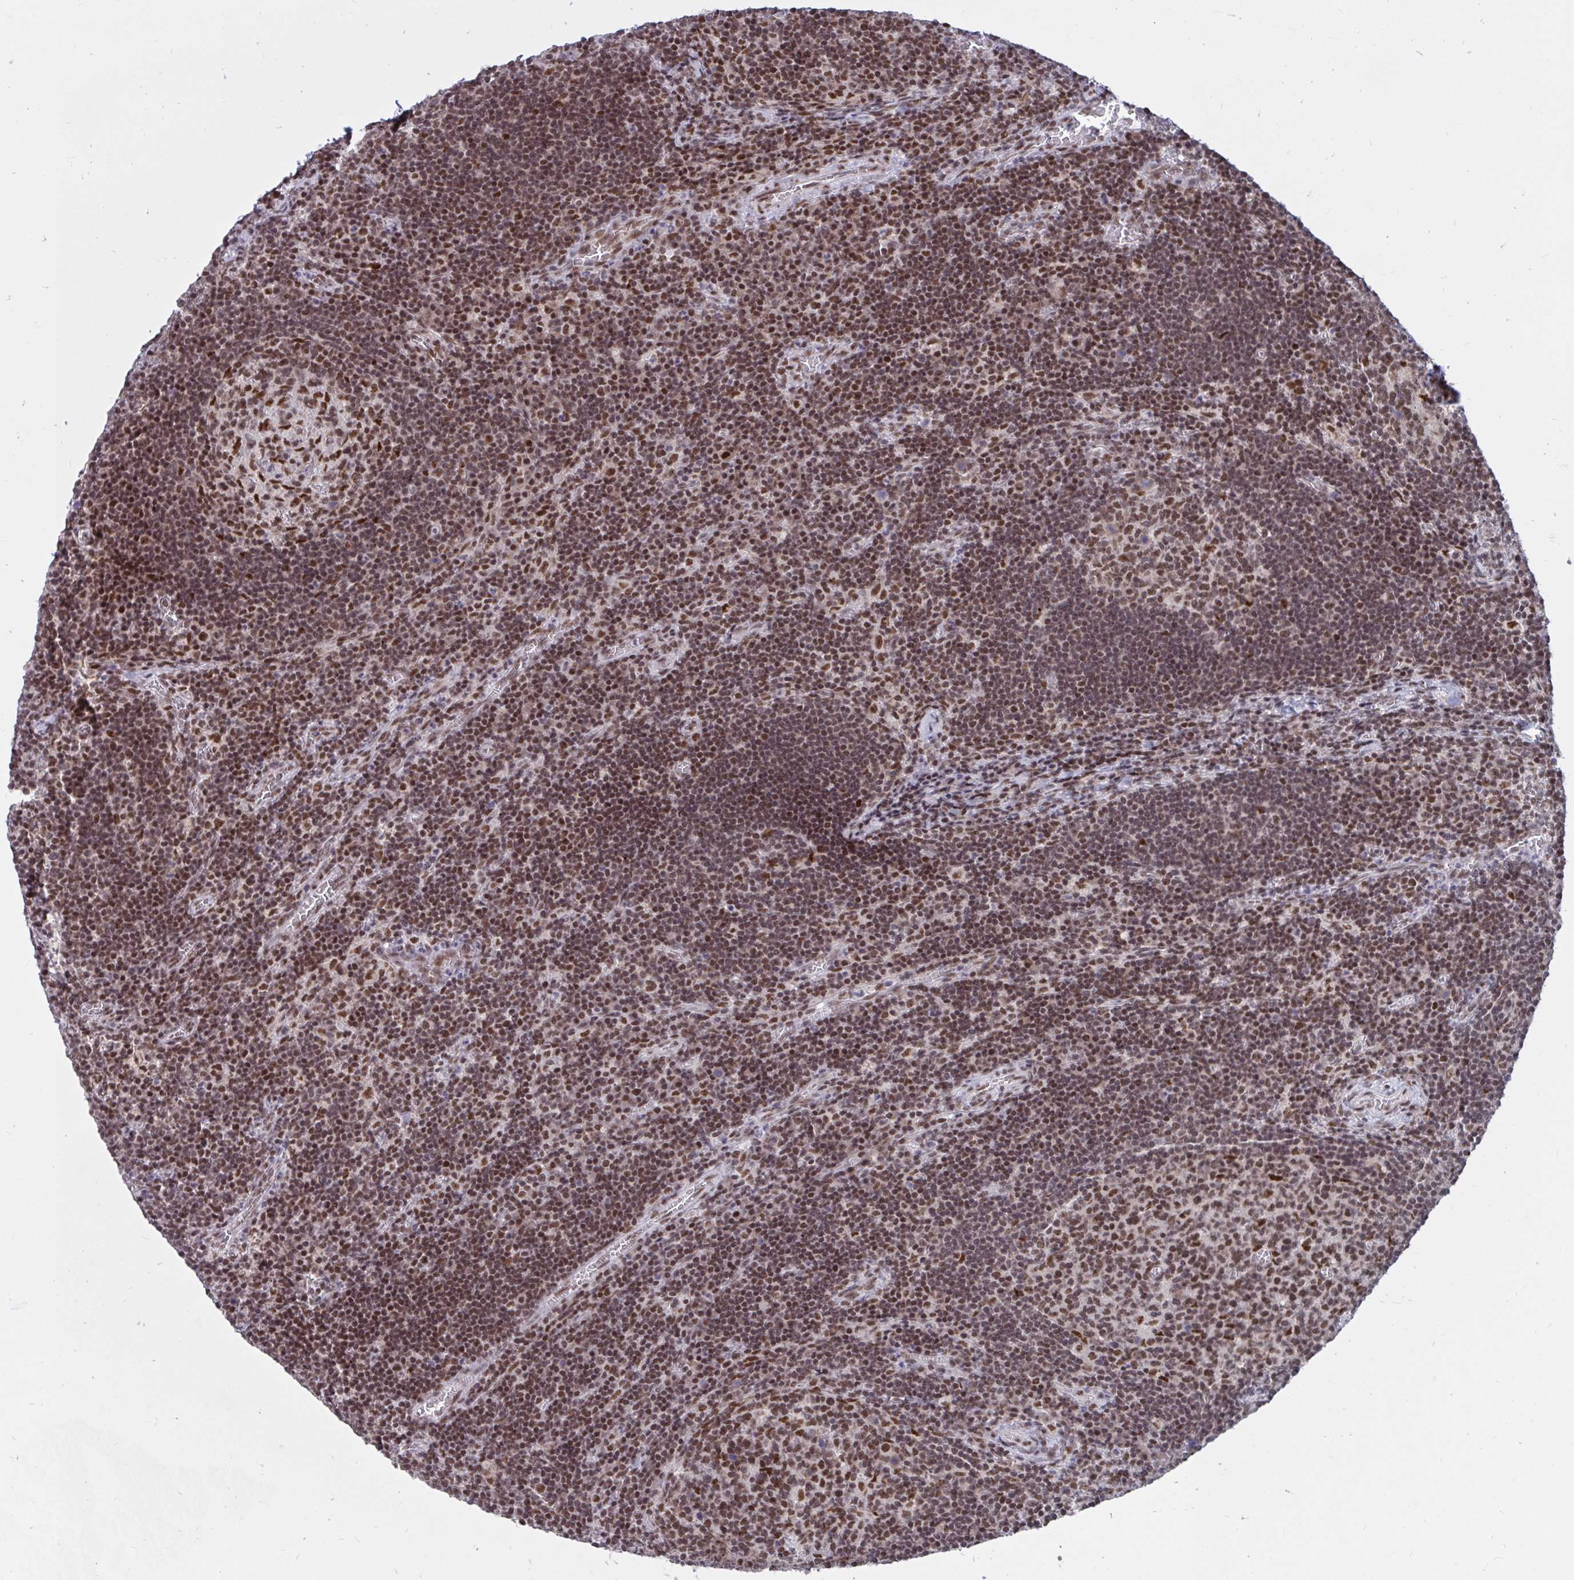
{"staining": {"intensity": "moderate", "quantity": ">75%", "location": "nuclear"}, "tissue": "lymph node", "cell_type": "Germinal center cells", "image_type": "normal", "snomed": [{"axis": "morphology", "description": "Normal tissue, NOS"}, {"axis": "topography", "description": "Lymph node"}], "caption": "Germinal center cells show medium levels of moderate nuclear expression in about >75% of cells in unremarkable human lymph node.", "gene": "PHF10", "patient": {"sex": "male", "age": 67}}